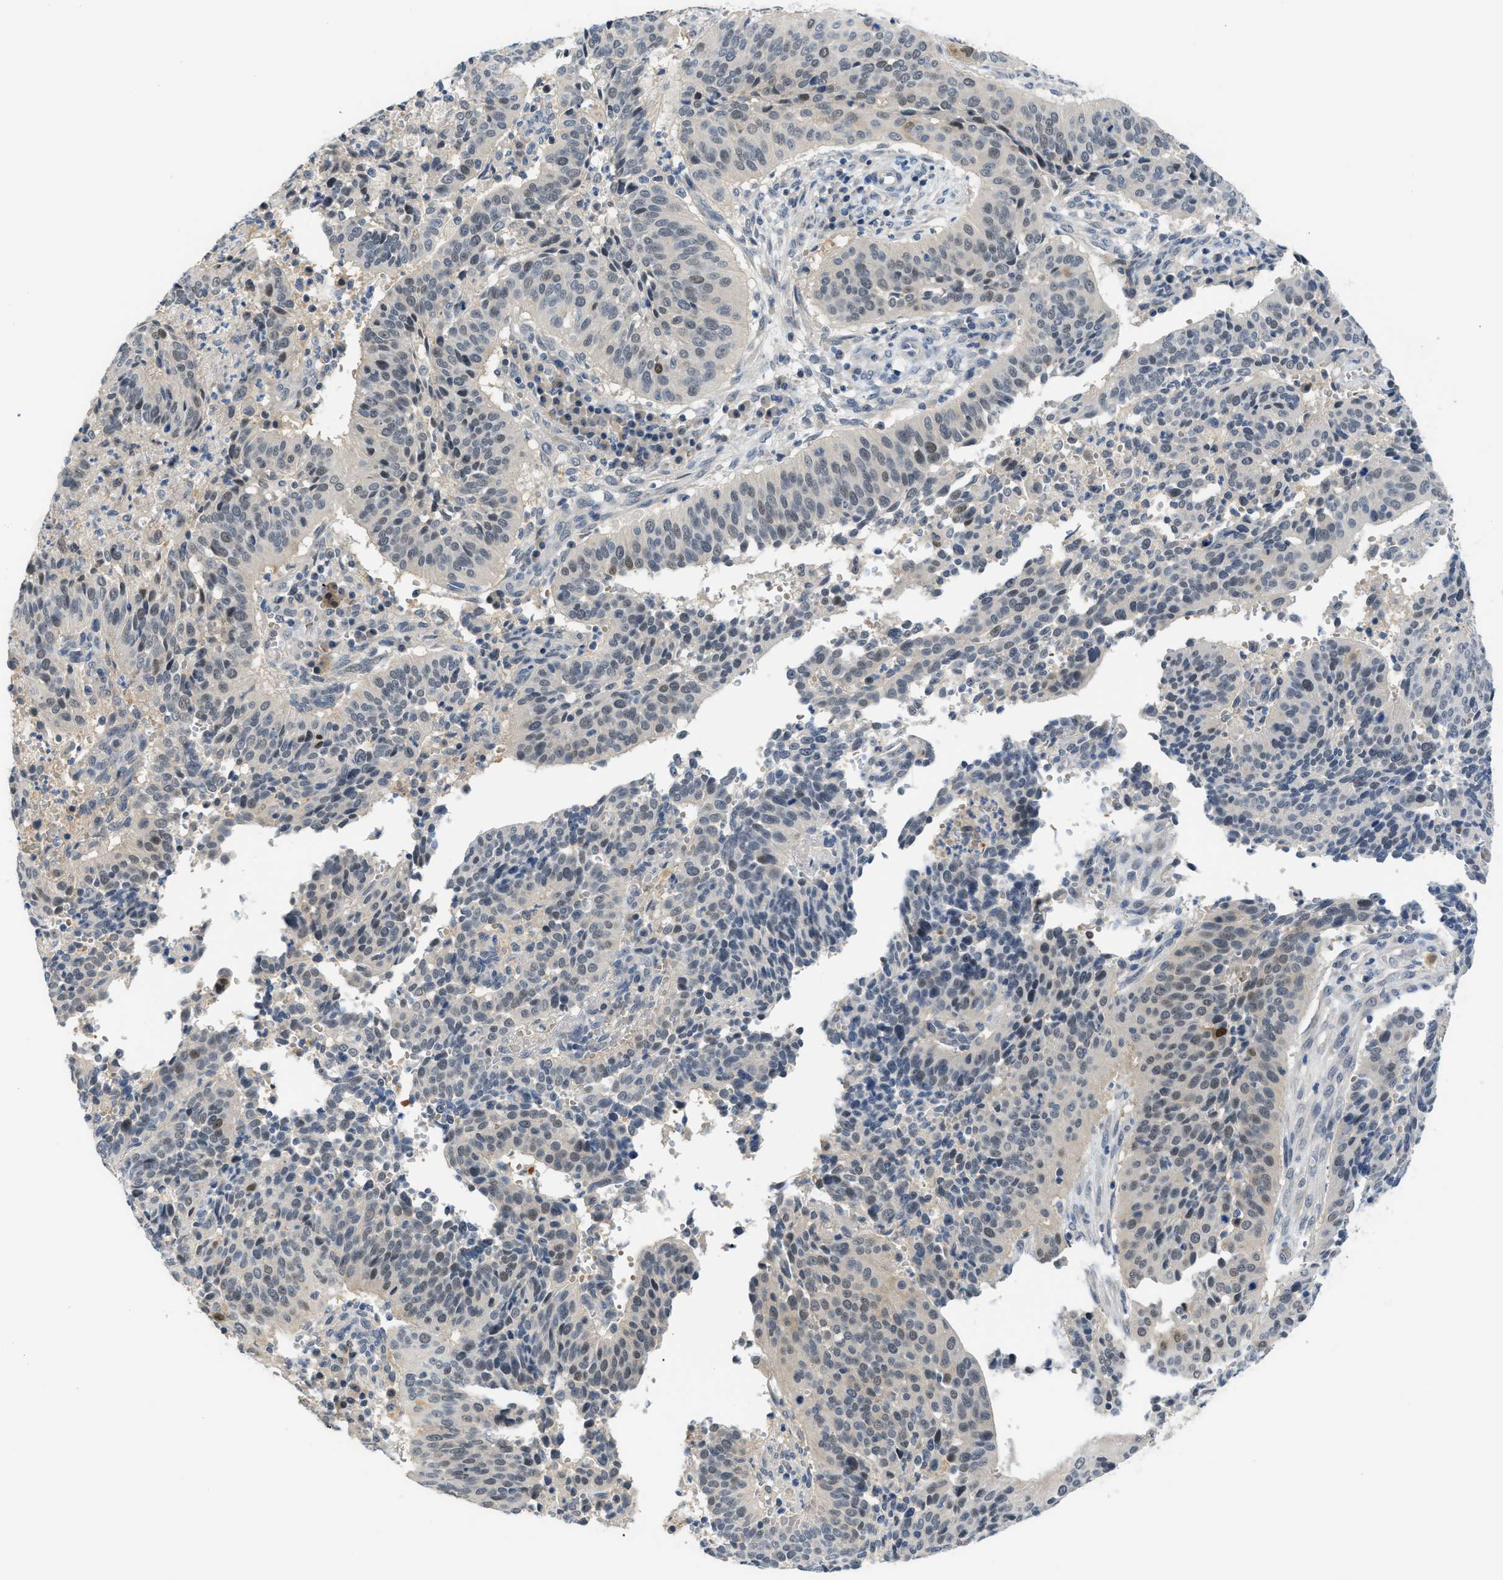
{"staining": {"intensity": "weak", "quantity": "<25%", "location": "nuclear"}, "tissue": "cervical cancer", "cell_type": "Tumor cells", "image_type": "cancer", "snomed": [{"axis": "morphology", "description": "Normal tissue, NOS"}, {"axis": "morphology", "description": "Squamous cell carcinoma, NOS"}, {"axis": "topography", "description": "Cervix"}], "caption": "An IHC photomicrograph of squamous cell carcinoma (cervical) is shown. There is no staining in tumor cells of squamous cell carcinoma (cervical). The staining is performed using DAB (3,3'-diaminobenzidine) brown chromogen with nuclei counter-stained in using hematoxylin.", "gene": "PSAT1", "patient": {"sex": "female", "age": 39}}